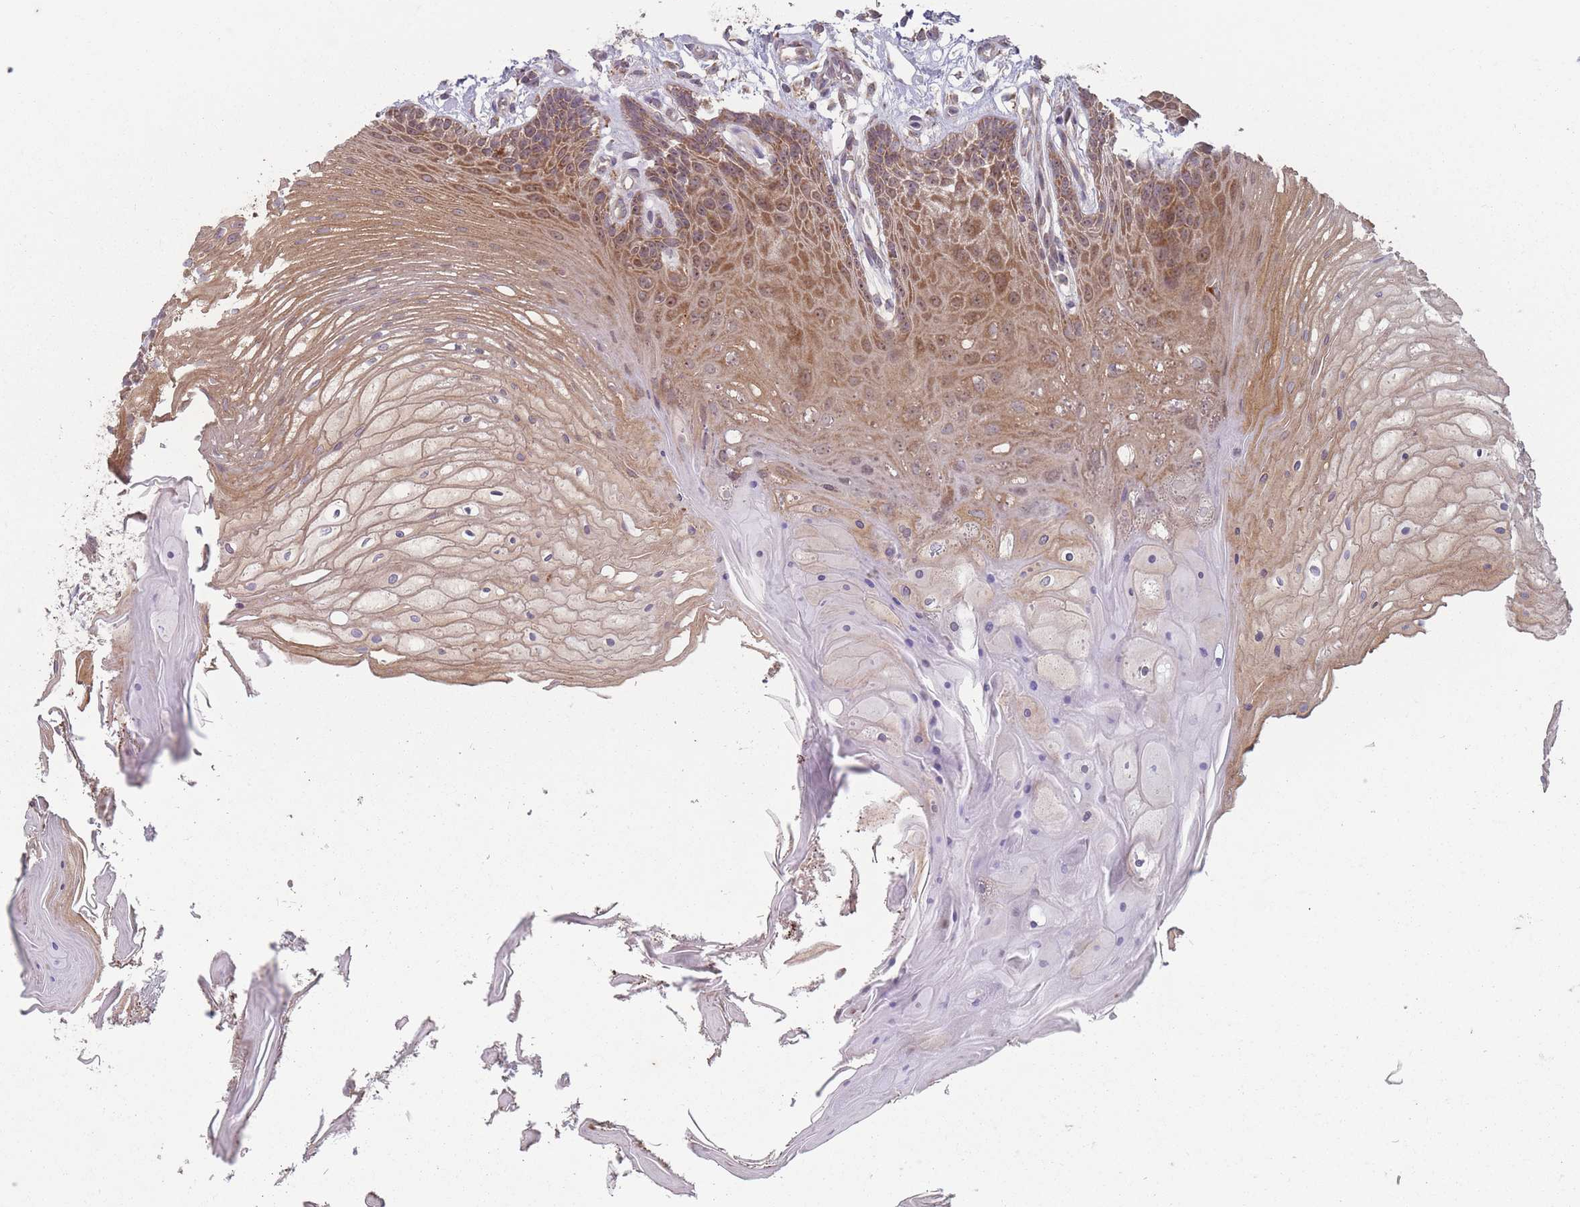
{"staining": {"intensity": "moderate", "quantity": ">75%", "location": "cytoplasmic/membranous"}, "tissue": "oral mucosa", "cell_type": "Squamous epithelial cells", "image_type": "normal", "snomed": [{"axis": "morphology", "description": "Normal tissue, NOS"}, {"axis": "topography", "description": "Oral tissue"}], "caption": "An immunohistochemistry image of unremarkable tissue is shown. Protein staining in brown highlights moderate cytoplasmic/membranous positivity in oral mucosa within squamous epithelial cells.", "gene": "OR10Q1", "patient": {"sex": "female", "age": 80}}